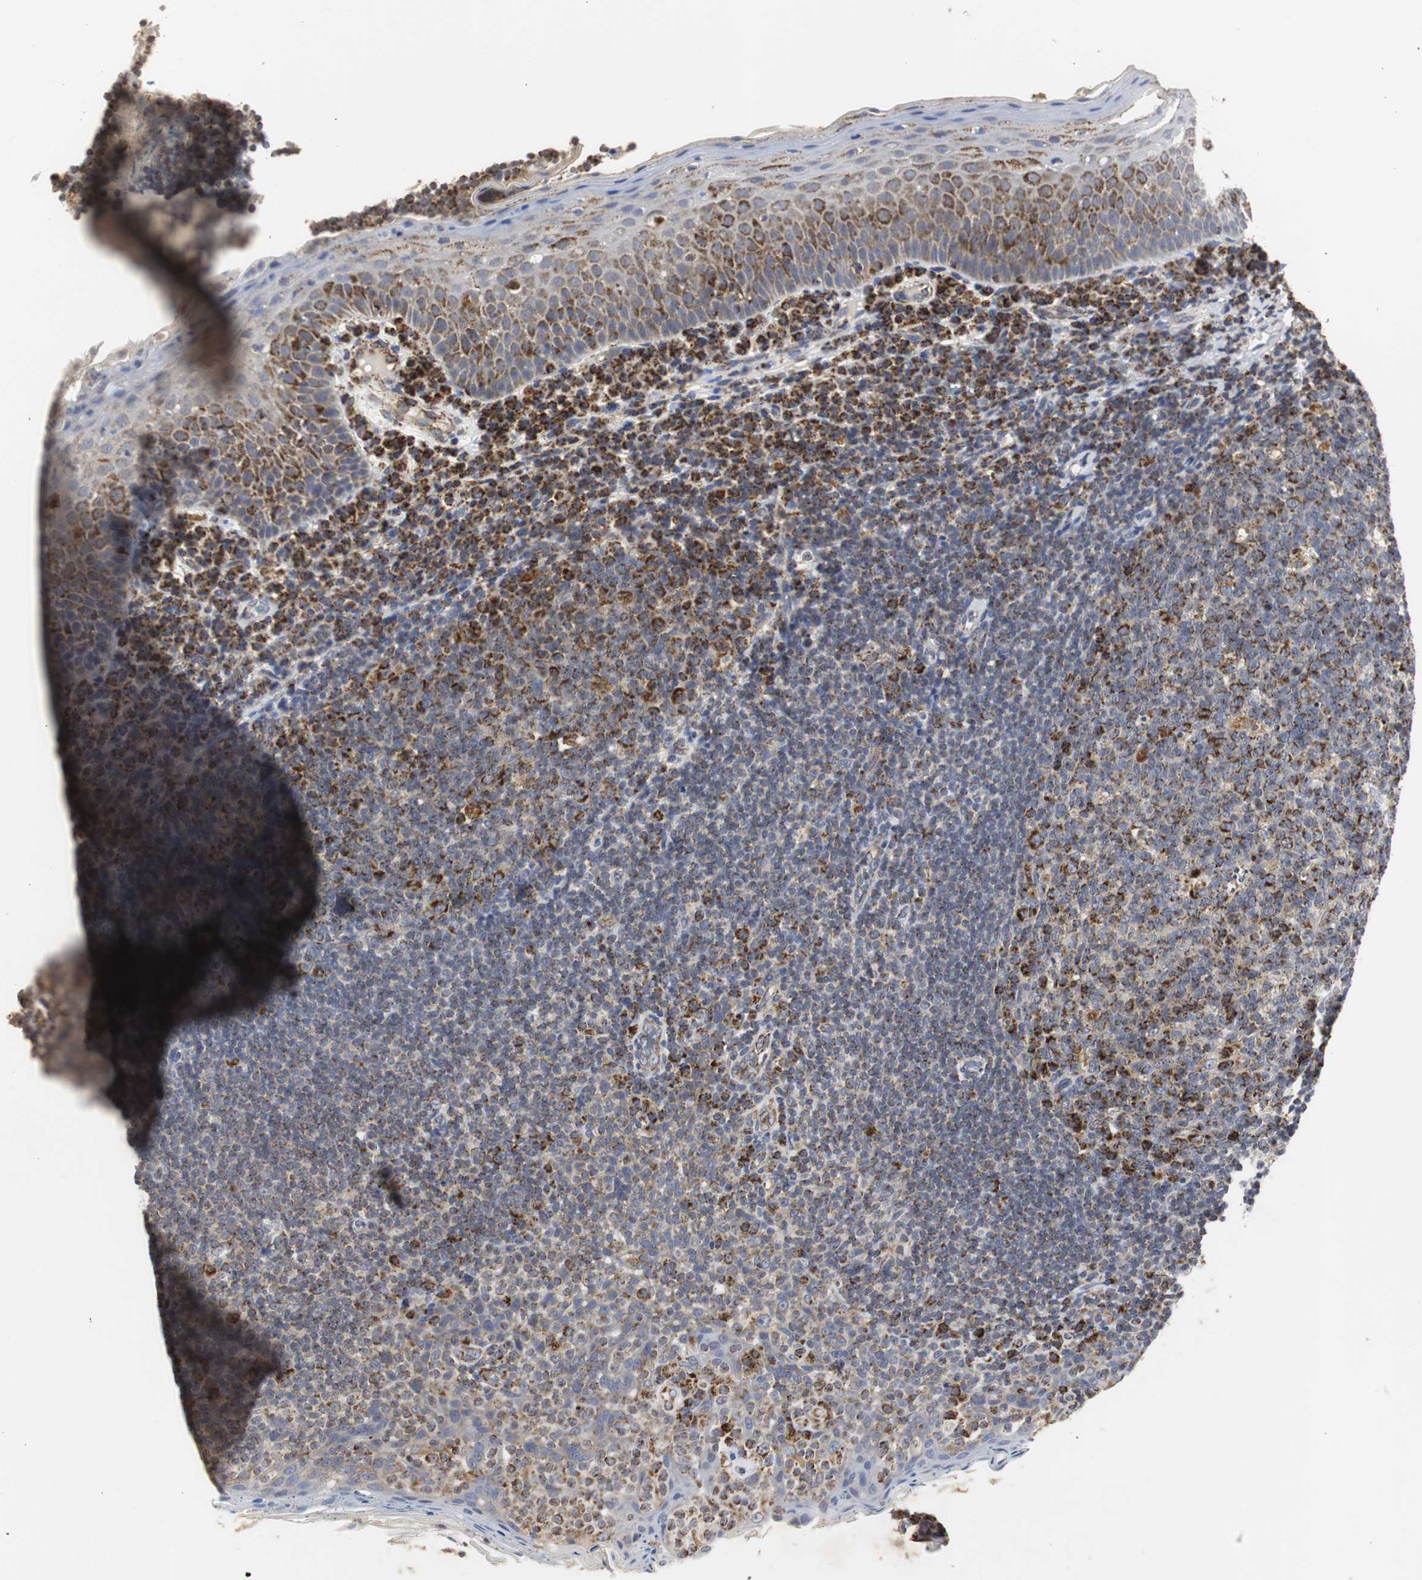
{"staining": {"intensity": "strong", "quantity": ">75%", "location": "cytoplasmic/membranous"}, "tissue": "tonsil", "cell_type": "Germinal center cells", "image_type": "normal", "snomed": [{"axis": "morphology", "description": "Normal tissue, NOS"}, {"axis": "topography", "description": "Tonsil"}], "caption": "IHC image of unremarkable human tonsil stained for a protein (brown), which exhibits high levels of strong cytoplasmic/membranous expression in about >75% of germinal center cells.", "gene": "HSD17B10", "patient": {"sex": "male", "age": 17}}